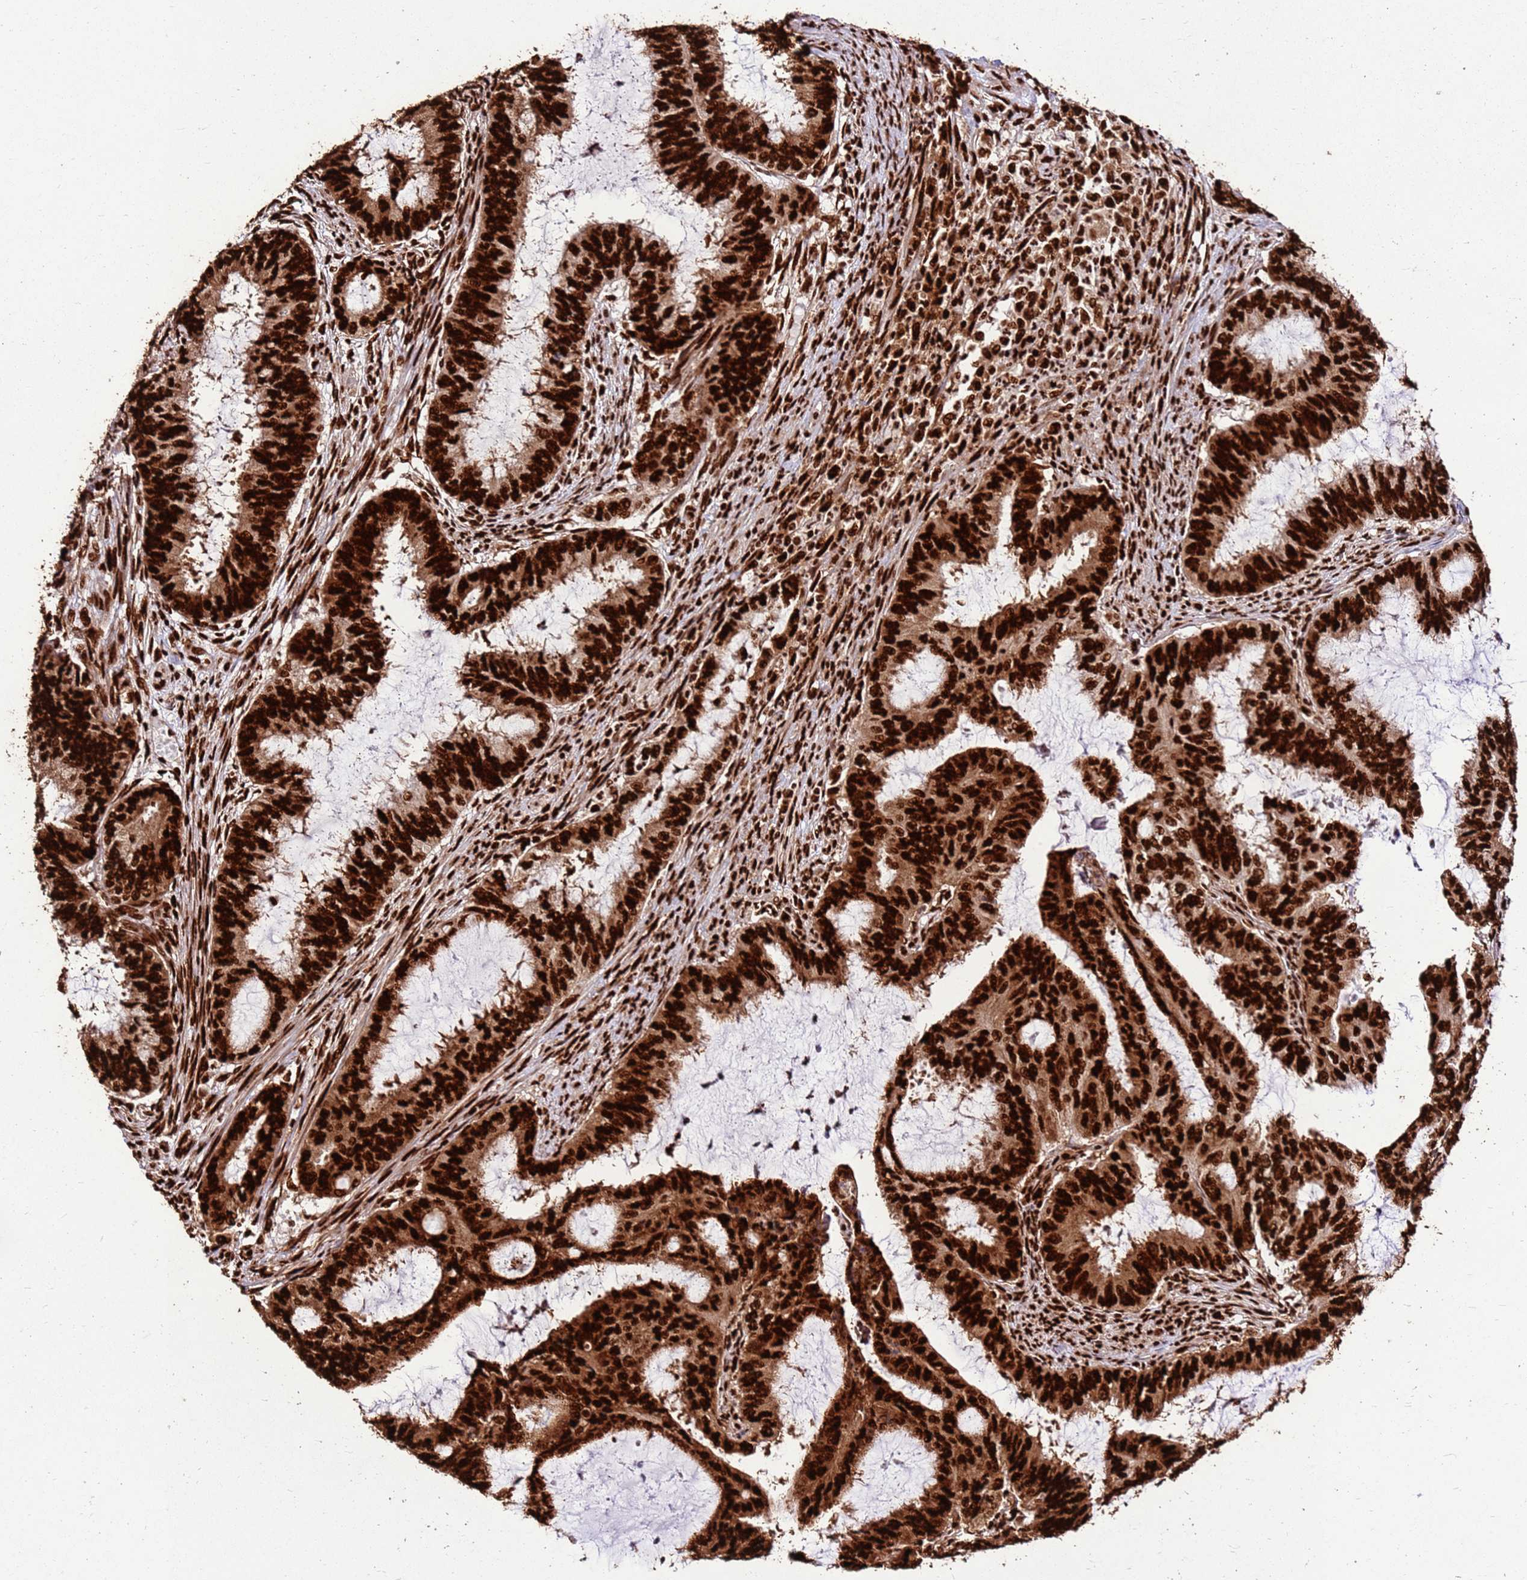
{"staining": {"intensity": "strong", "quantity": ">75%", "location": "nuclear"}, "tissue": "endometrial cancer", "cell_type": "Tumor cells", "image_type": "cancer", "snomed": [{"axis": "morphology", "description": "Adenocarcinoma, NOS"}, {"axis": "topography", "description": "Endometrium"}], "caption": "Immunohistochemical staining of endometrial adenocarcinoma demonstrates high levels of strong nuclear positivity in about >75% of tumor cells. (DAB = brown stain, brightfield microscopy at high magnification).", "gene": "HNRNPAB", "patient": {"sex": "female", "age": 51}}